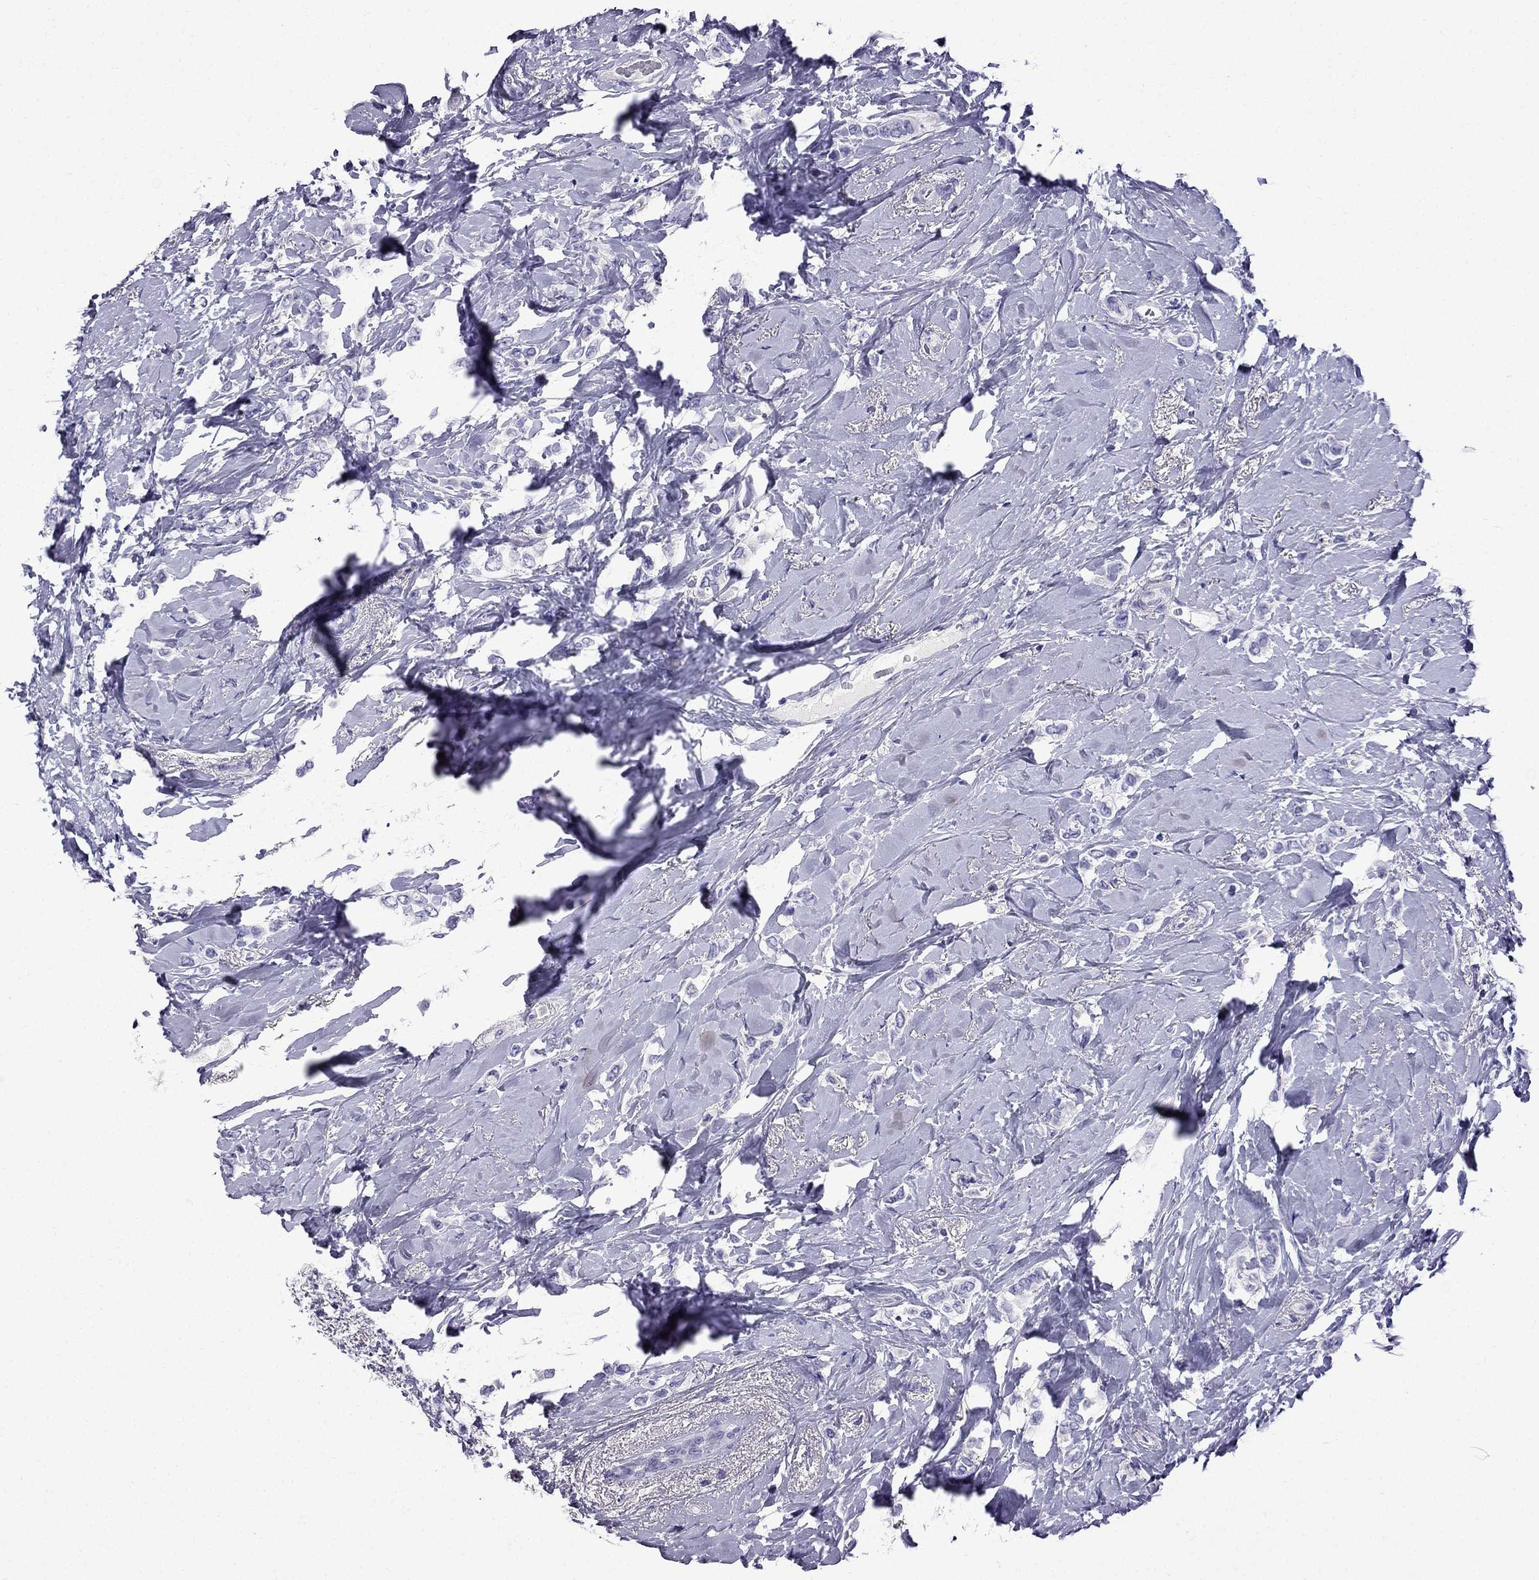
{"staining": {"intensity": "negative", "quantity": "none", "location": "none"}, "tissue": "breast cancer", "cell_type": "Tumor cells", "image_type": "cancer", "snomed": [{"axis": "morphology", "description": "Lobular carcinoma"}, {"axis": "topography", "description": "Breast"}], "caption": "Immunohistochemistry (IHC) photomicrograph of human breast cancer stained for a protein (brown), which displays no expression in tumor cells. (Brightfield microscopy of DAB immunohistochemistry at high magnification).", "gene": "ERC2", "patient": {"sex": "female", "age": 66}}